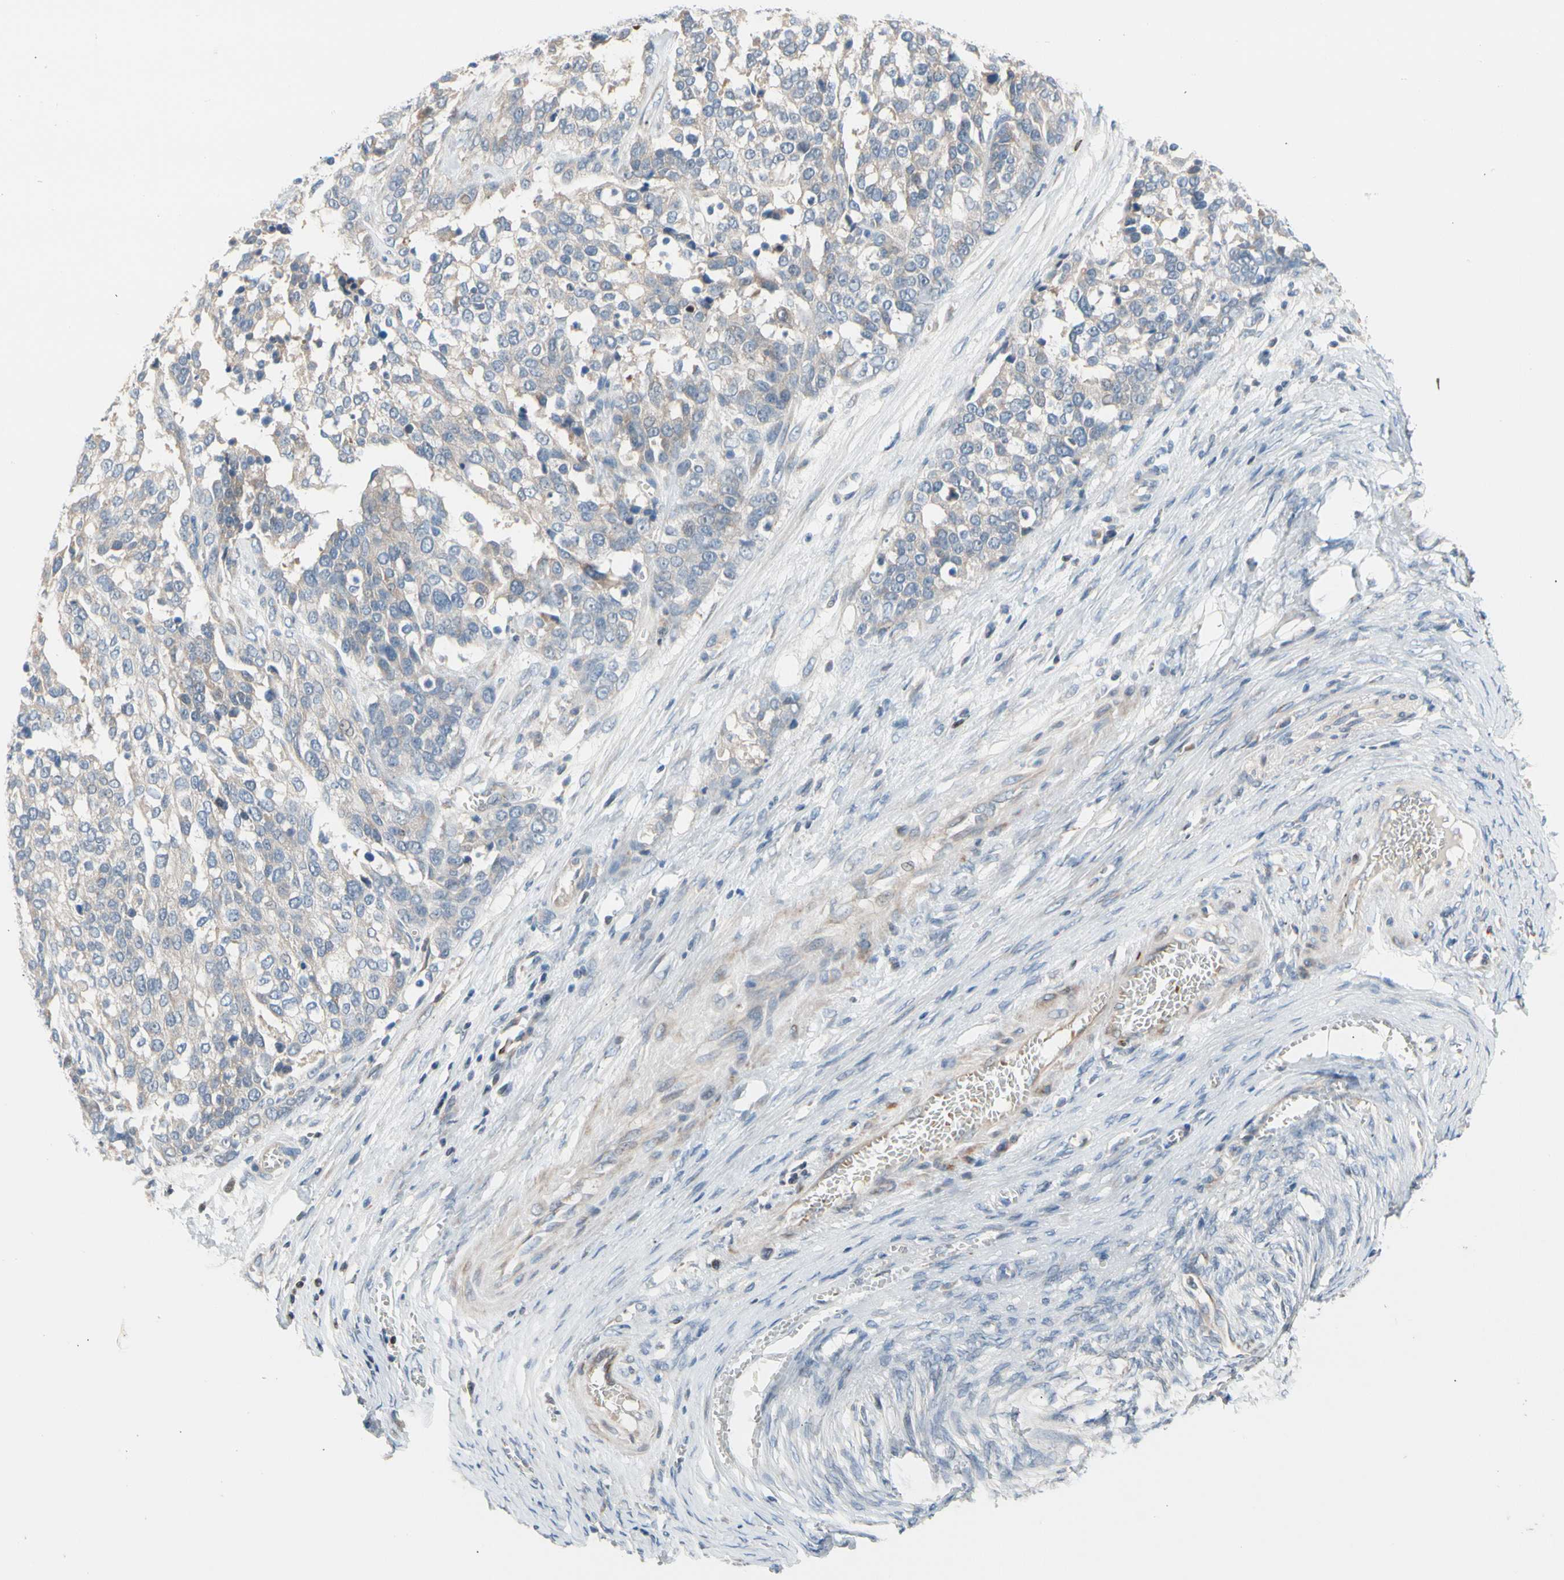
{"staining": {"intensity": "negative", "quantity": "none", "location": "none"}, "tissue": "ovarian cancer", "cell_type": "Tumor cells", "image_type": "cancer", "snomed": [{"axis": "morphology", "description": "Cystadenocarcinoma, serous, NOS"}, {"axis": "topography", "description": "Ovary"}], "caption": "A high-resolution micrograph shows immunohistochemistry staining of ovarian serous cystadenocarcinoma, which demonstrates no significant expression in tumor cells.", "gene": "MAP3K3", "patient": {"sex": "female", "age": 44}}